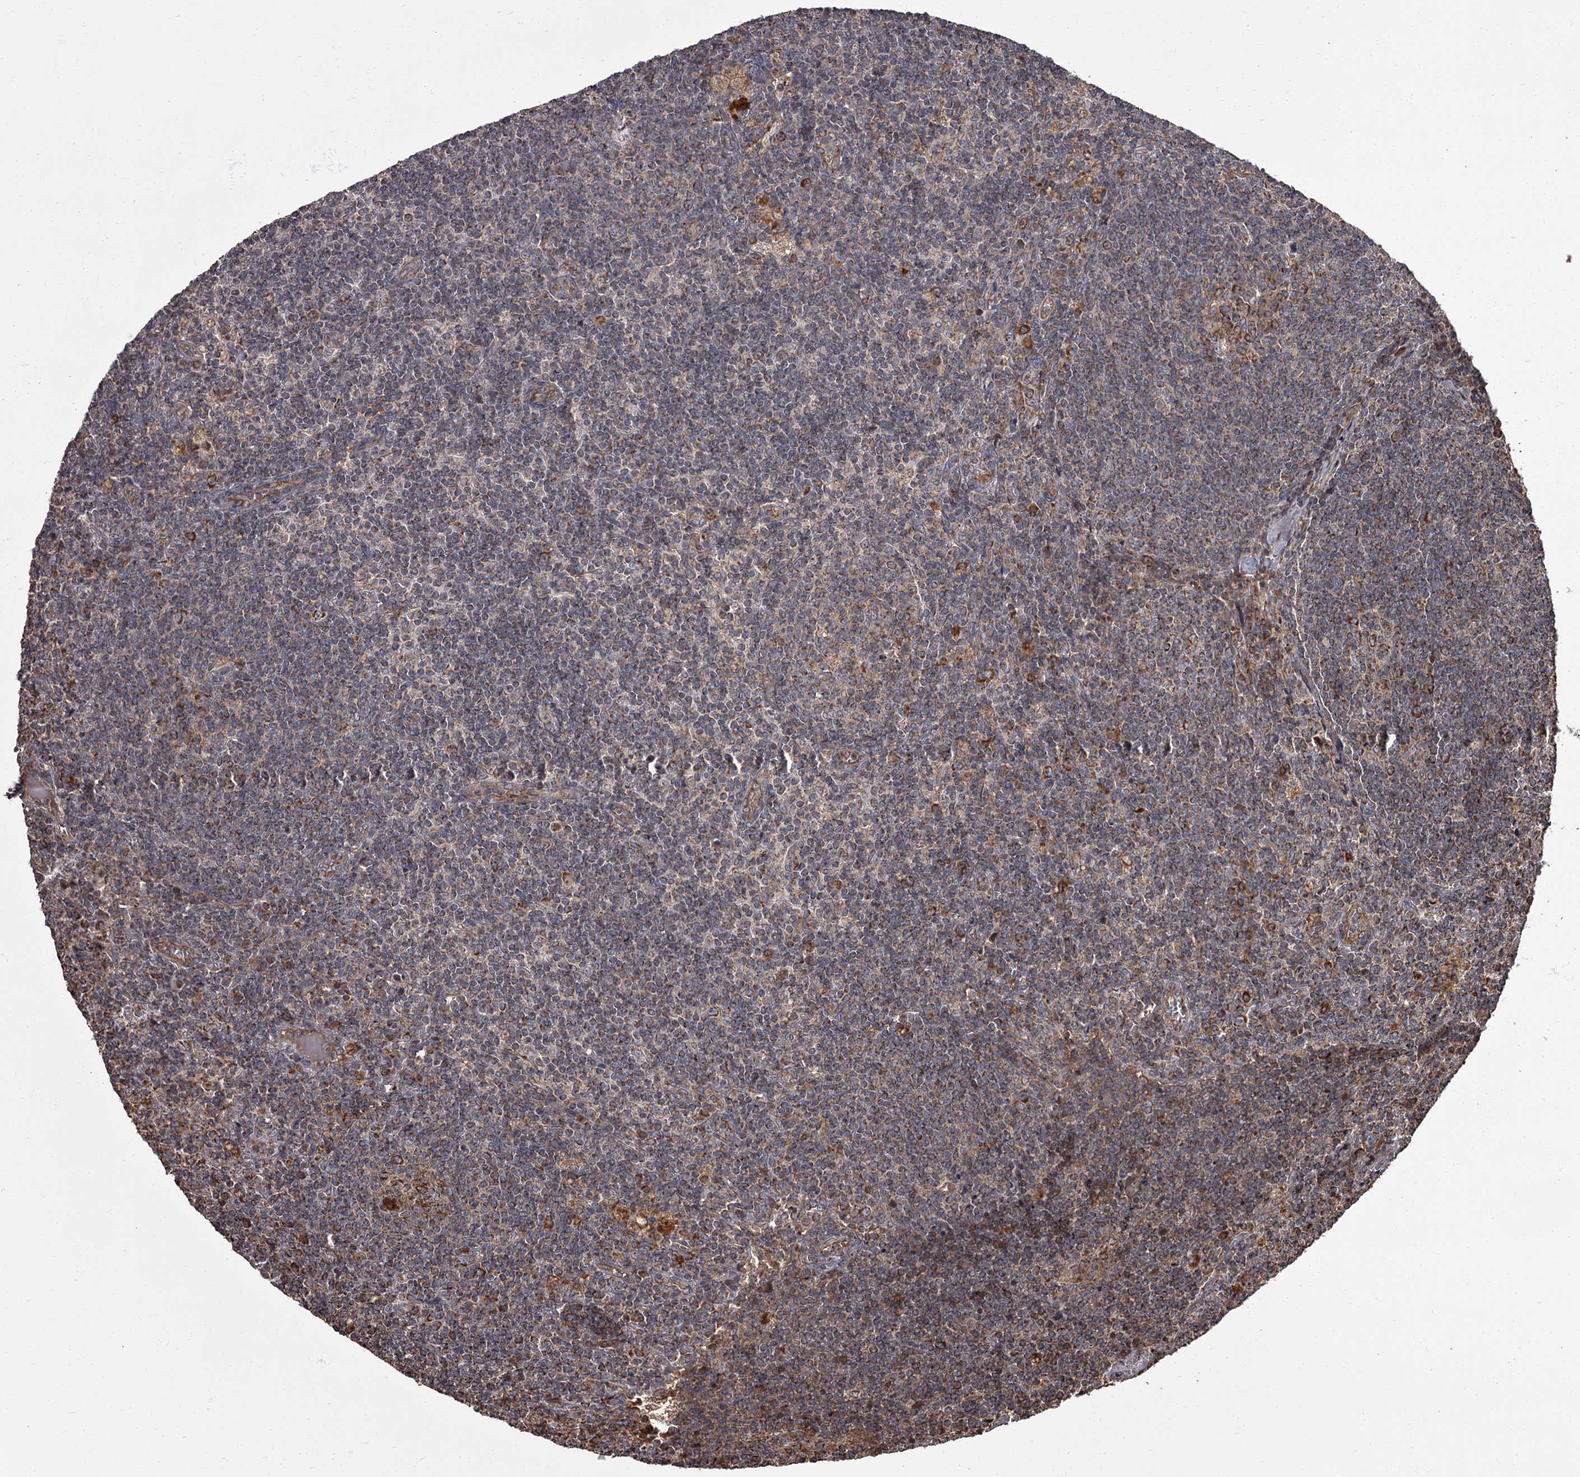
{"staining": {"intensity": "strong", "quantity": "<25%", "location": "cytoplasmic/membranous"}, "tissue": "lymph node", "cell_type": "Germinal center cells", "image_type": "normal", "snomed": [{"axis": "morphology", "description": "Normal tissue, NOS"}, {"axis": "topography", "description": "Lymph node"}], "caption": "IHC staining of unremarkable lymph node, which demonstrates medium levels of strong cytoplasmic/membranous staining in approximately <25% of germinal center cells indicating strong cytoplasmic/membranous protein expression. The staining was performed using DAB (brown) for protein detection and nuclei were counterstained in hematoxylin (blue).", "gene": "THAP9", "patient": {"sex": "male", "age": 69}}